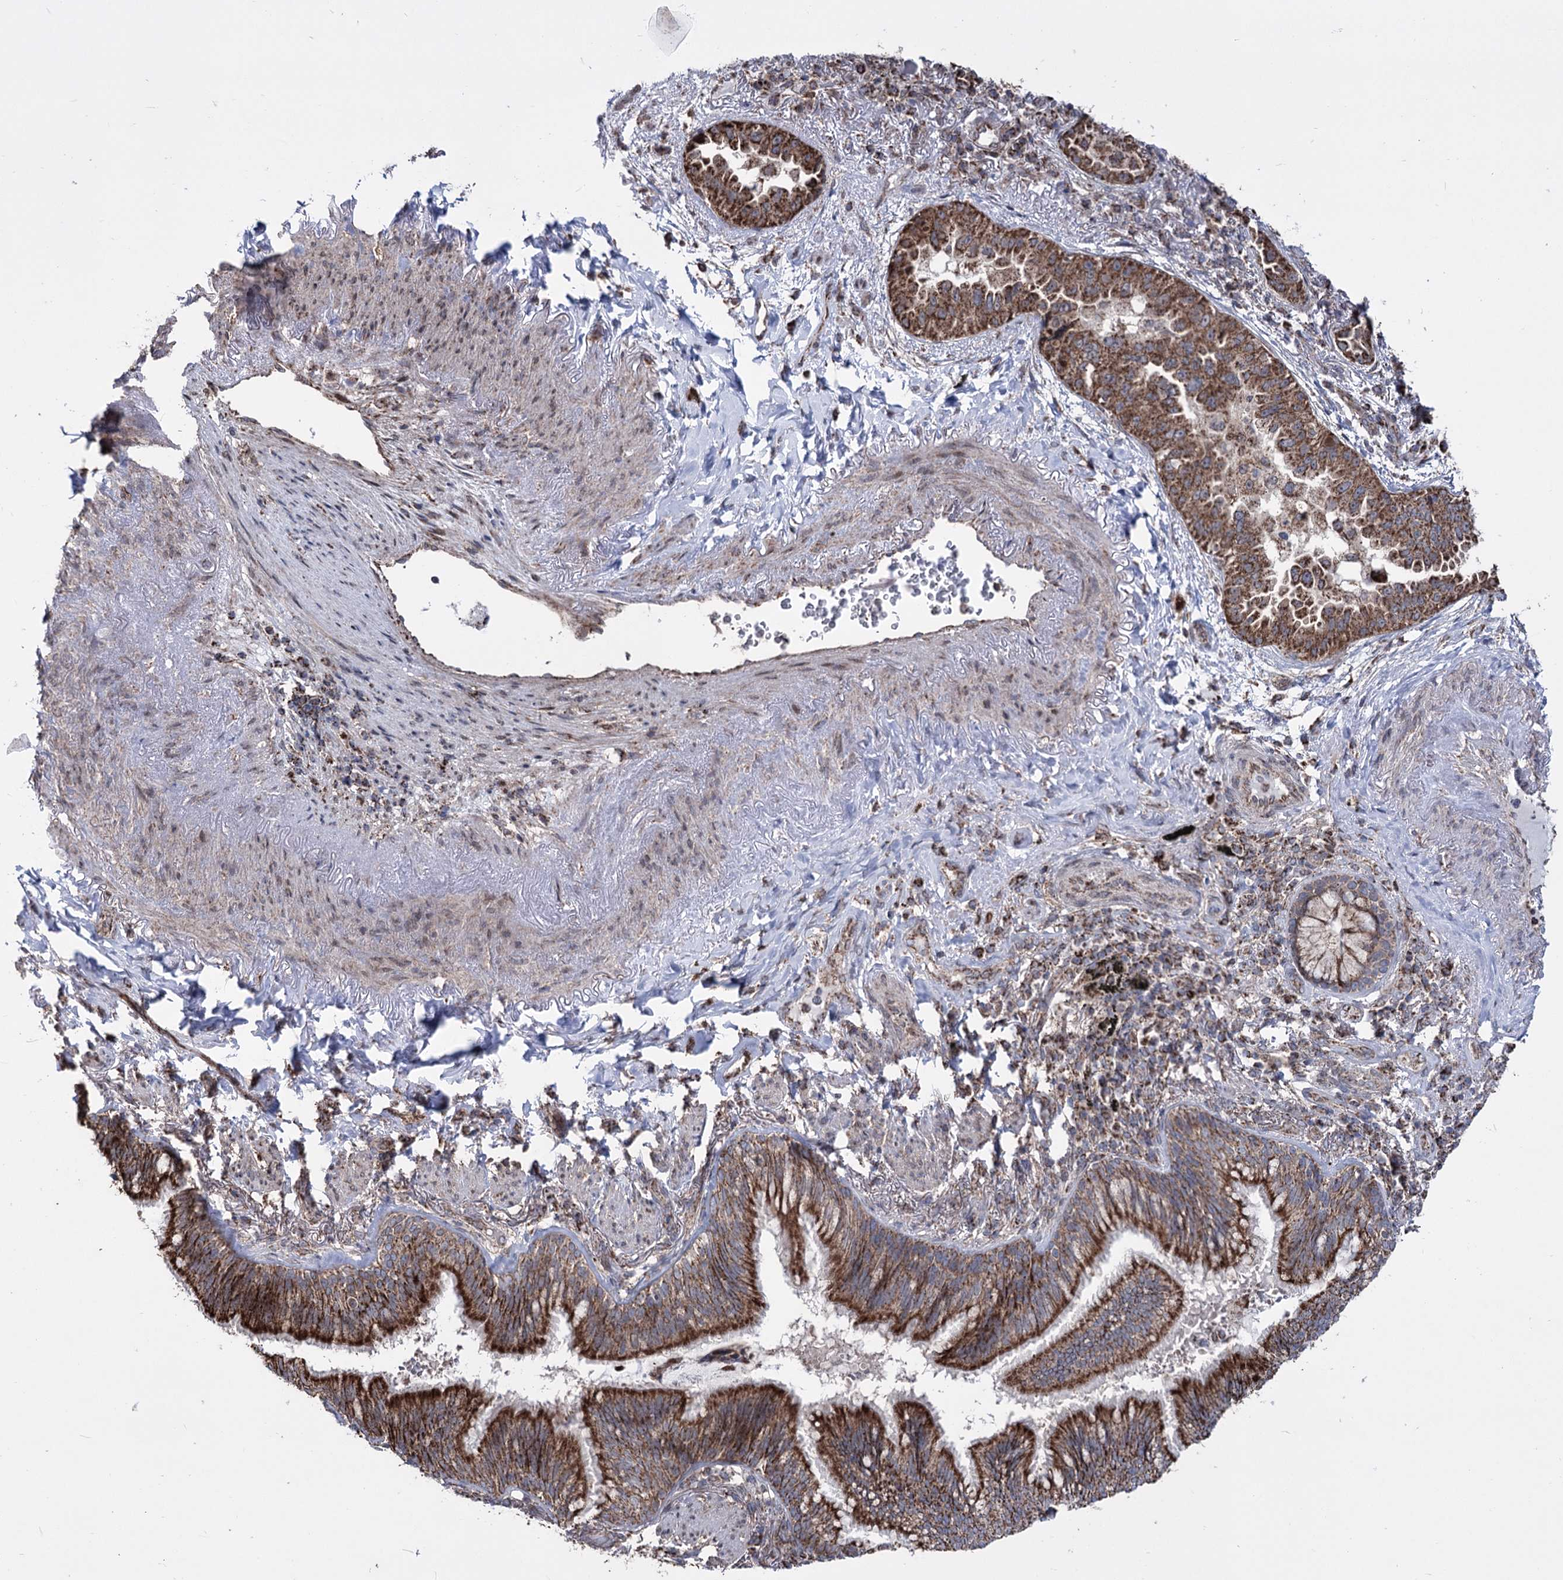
{"staining": {"intensity": "moderate", "quantity": ">75%", "location": "cytoplasmic/membranous"}, "tissue": "lung cancer", "cell_type": "Tumor cells", "image_type": "cancer", "snomed": [{"axis": "morphology", "description": "Adenocarcinoma, NOS"}, {"axis": "topography", "description": "Lung"}], "caption": "A medium amount of moderate cytoplasmic/membranous positivity is appreciated in approximately >75% of tumor cells in adenocarcinoma (lung) tissue. (brown staining indicates protein expression, while blue staining denotes nuclei).", "gene": "CREB3L4", "patient": {"sex": "female", "age": 69}}